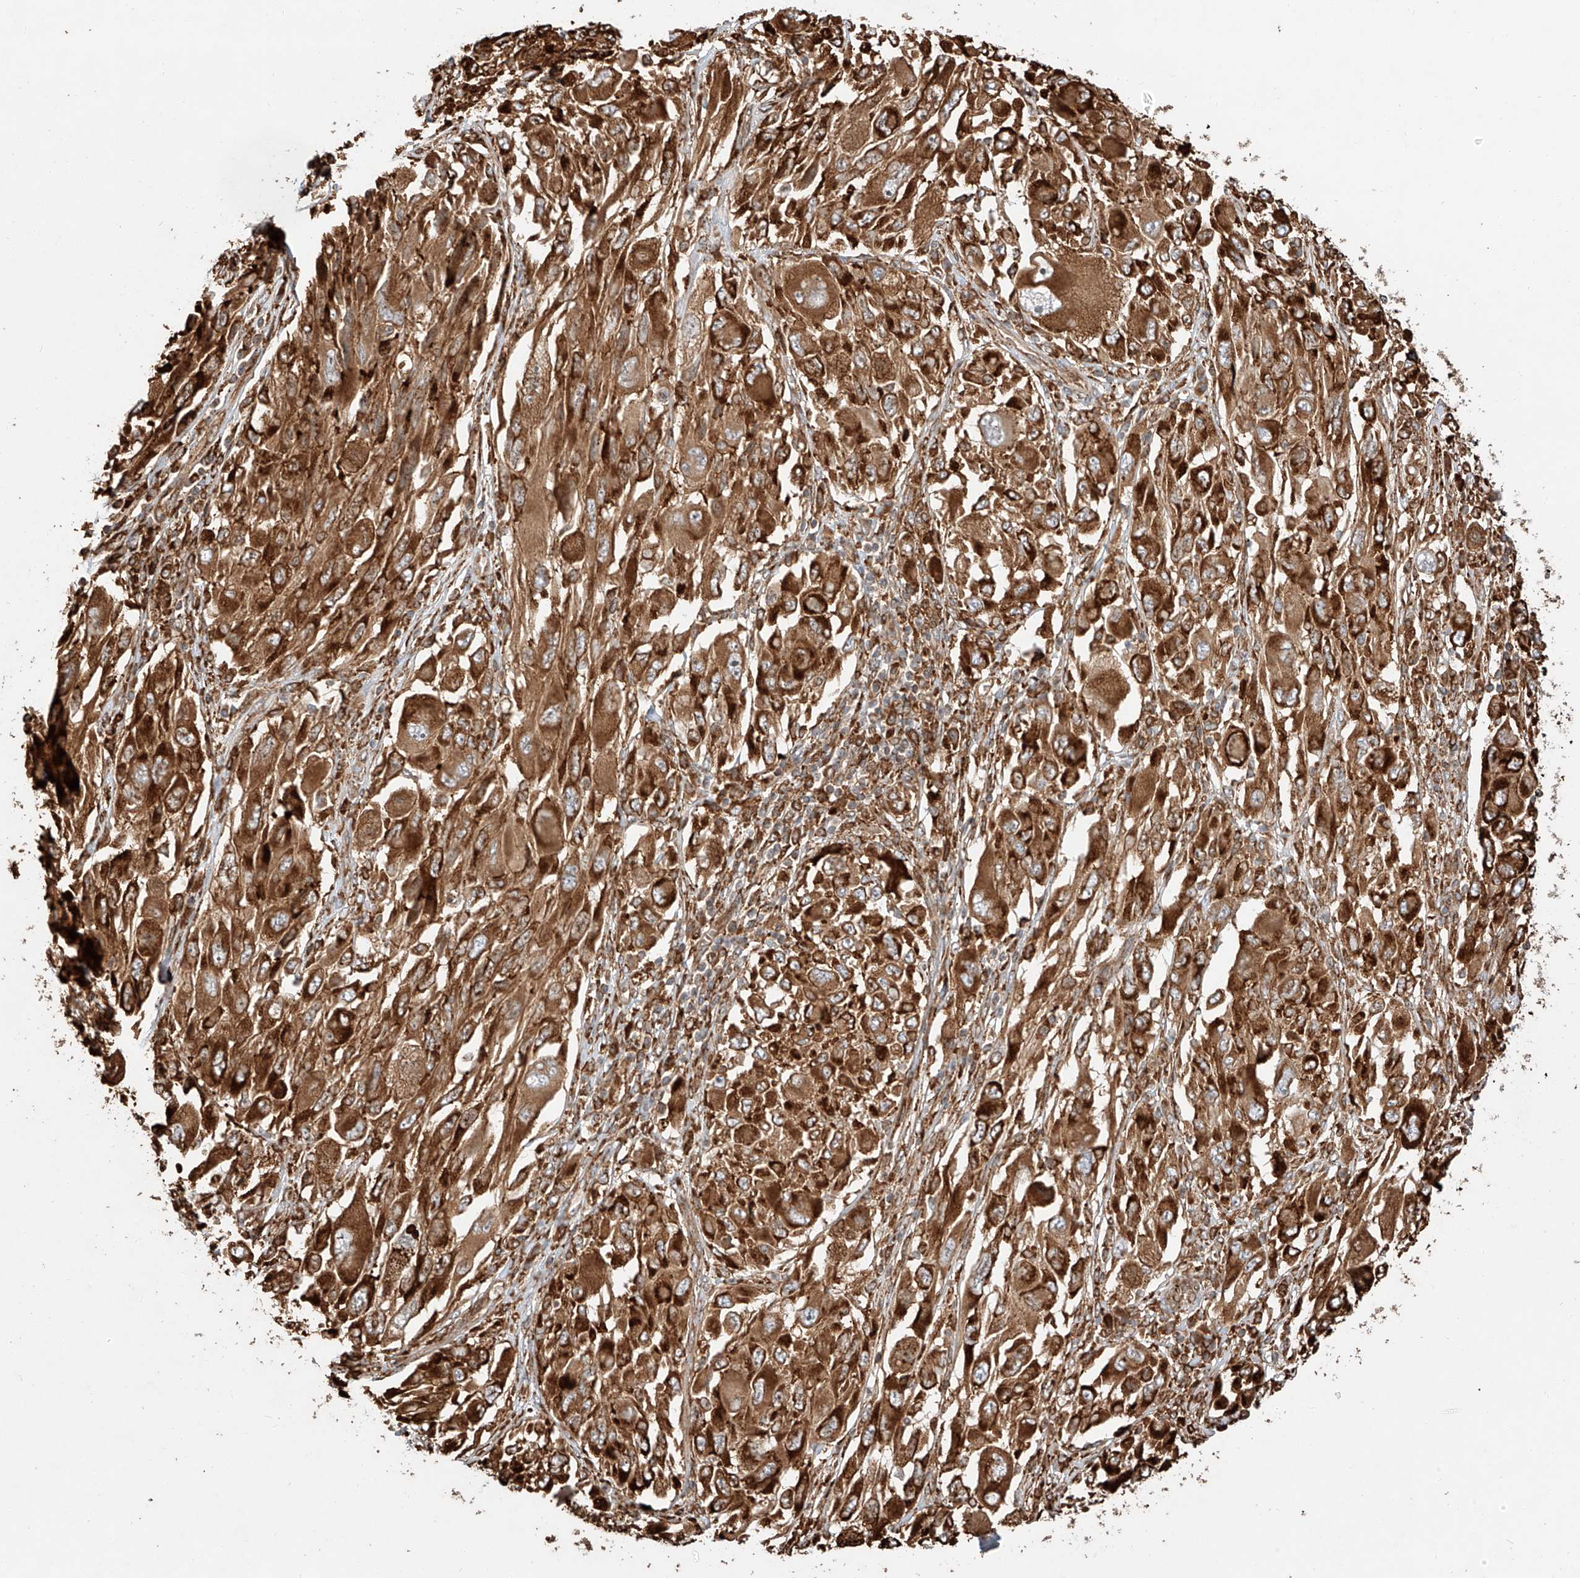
{"staining": {"intensity": "strong", "quantity": ">75%", "location": "cytoplasmic/membranous"}, "tissue": "melanoma", "cell_type": "Tumor cells", "image_type": "cancer", "snomed": [{"axis": "morphology", "description": "Malignant melanoma, NOS"}, {"axis": "topography", "description": "Skin"}], "caption": "This micrograph exhibits malignant melanoma stained with immunohistochemistry (IHC) to label a protein in brown. The cytoplasmic/membranous of tumor cells show strong positivity for the protein. Nuclei are counter-stained blue.", "gene": "ZNF84", "patient": {"sex": "female", "age": 91}}